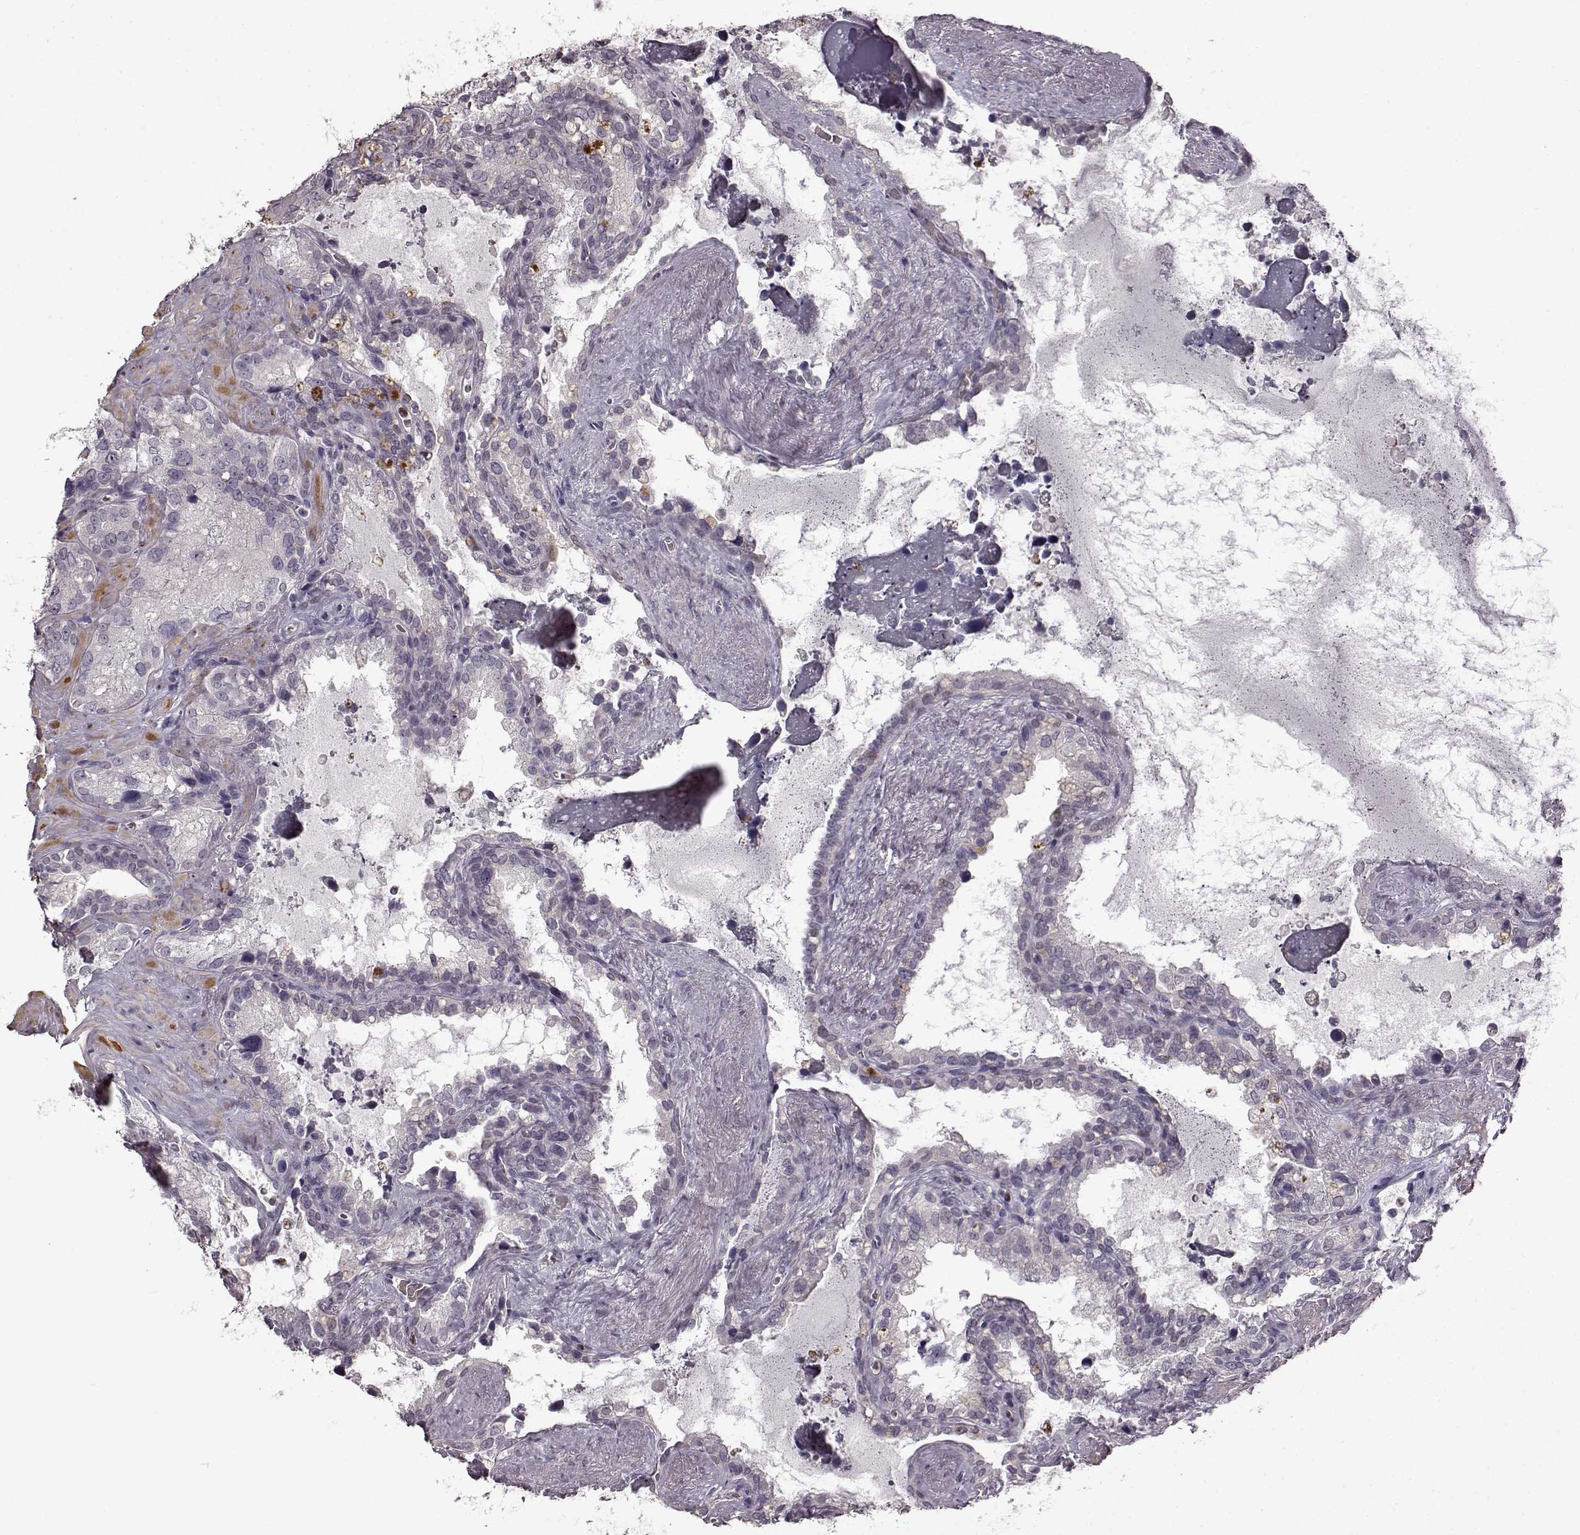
{"staining": {"intensity": "negative", "quantity": "none", "location": "none"}, "tissue": "seminal vesicle", "cell_type": "Glandular cells", "image_type": "normal", "snomed": [{"axis": "morphology", "description": "Normal tissue, NOS"}, {"axis": "topography", "description": "Seminal veicle"}], "caption": "The immunohistochemistry (IHC) micrograph has no significant staining in glandular cells of seminal vesicle.", "gene": "CNGA3", "patient": {"sex": "male", "age": 71}}